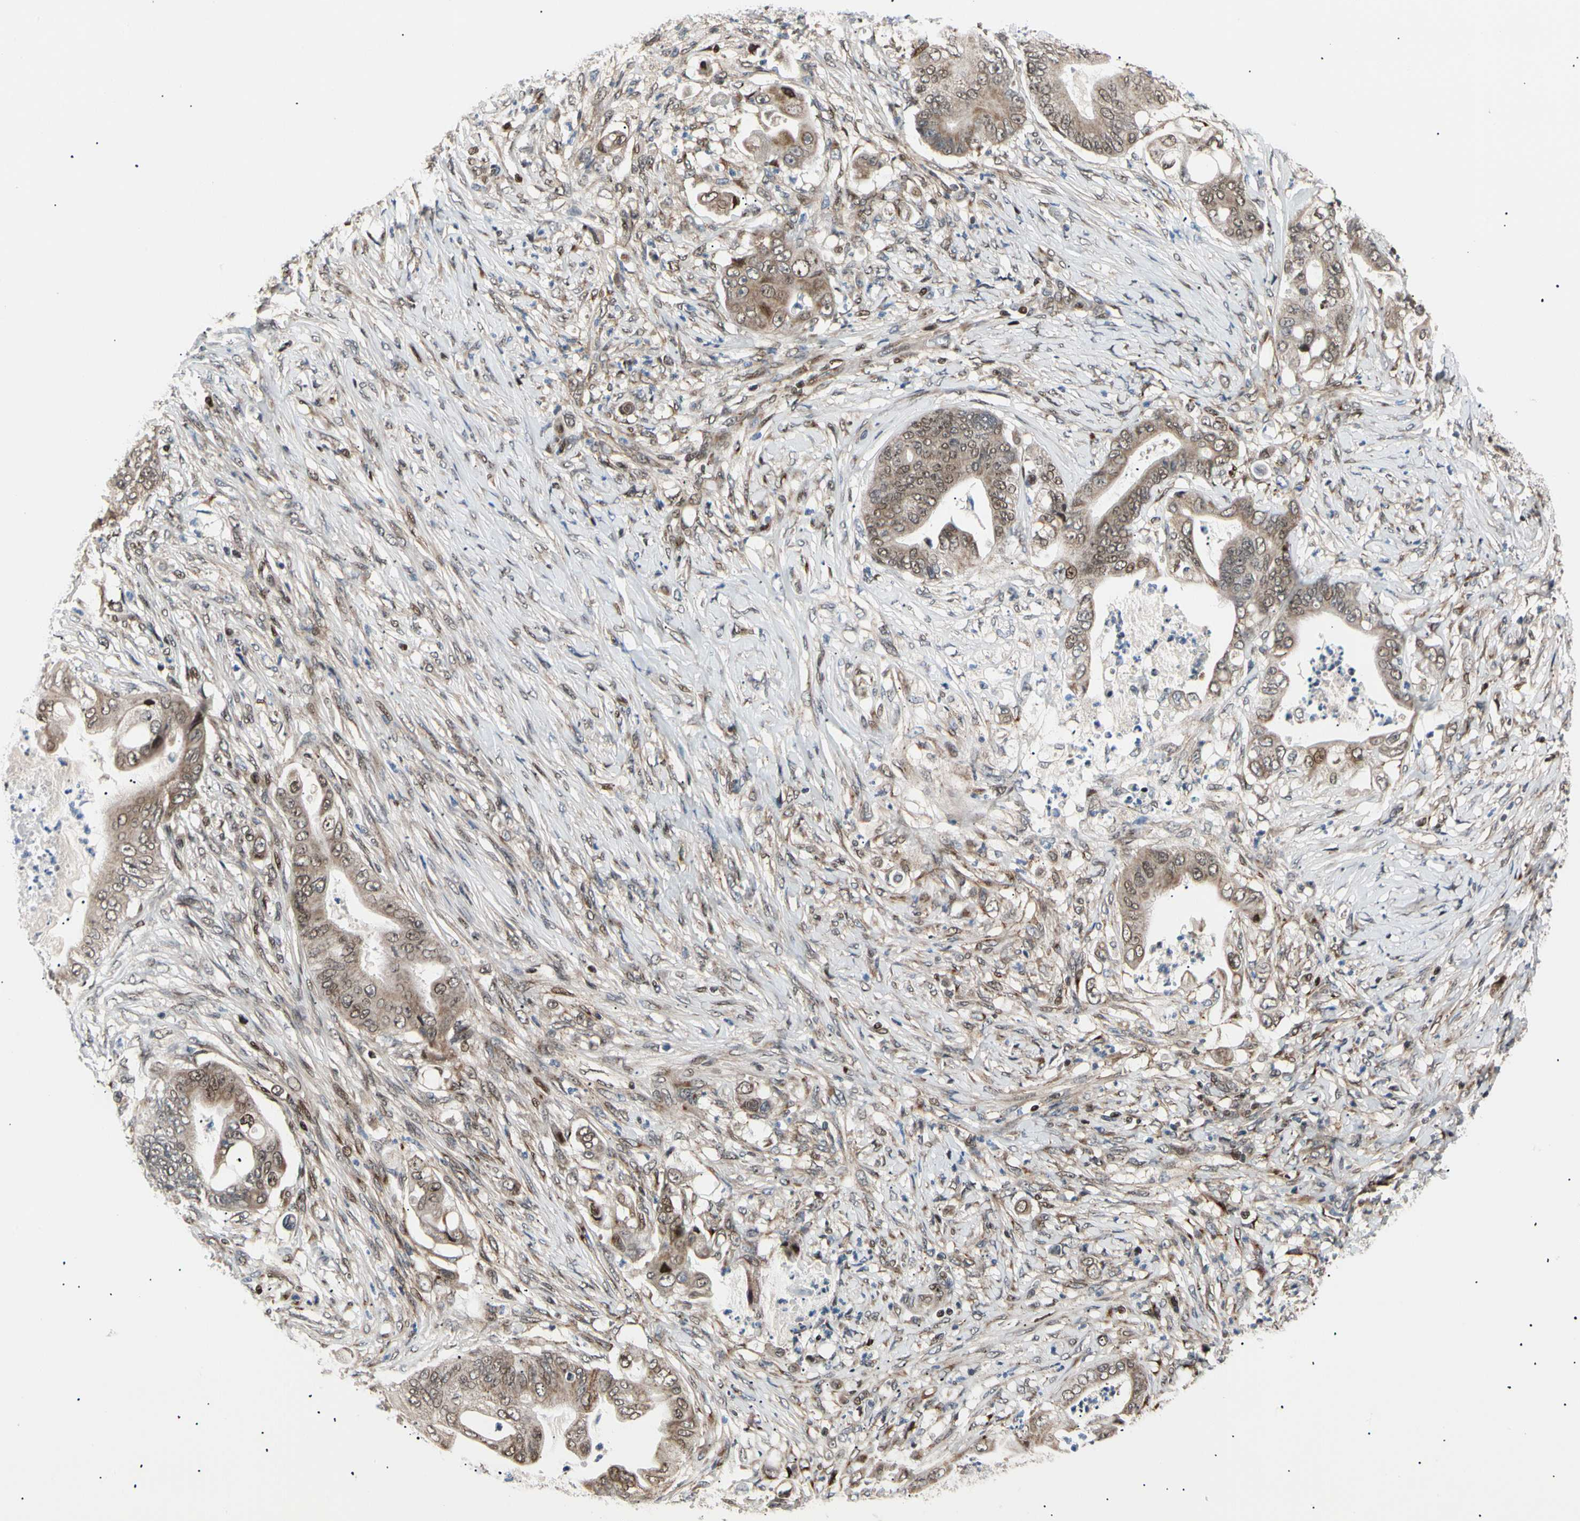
{"staining": {"intensity": "moderate", "quantity": ">75%", "location": "cytoplasmic/membranous"}, "tissue": "stomach cancer", "cell_type": "Tumor cells", "image_type": "cancer", "snomed": [{"axis": "morphology", "description": "Adenocarcinoma, NOS"}, {"axis": "topography", "description": "Stomach"}], "caption": "An image of human adenocarcinoma (stomach) stained for a protein exhibits moderate cytoplasmic/membranous brown staining in tumor cells.", "gene": "E2F1", "patient": {"sex": "female", "age": 73}}